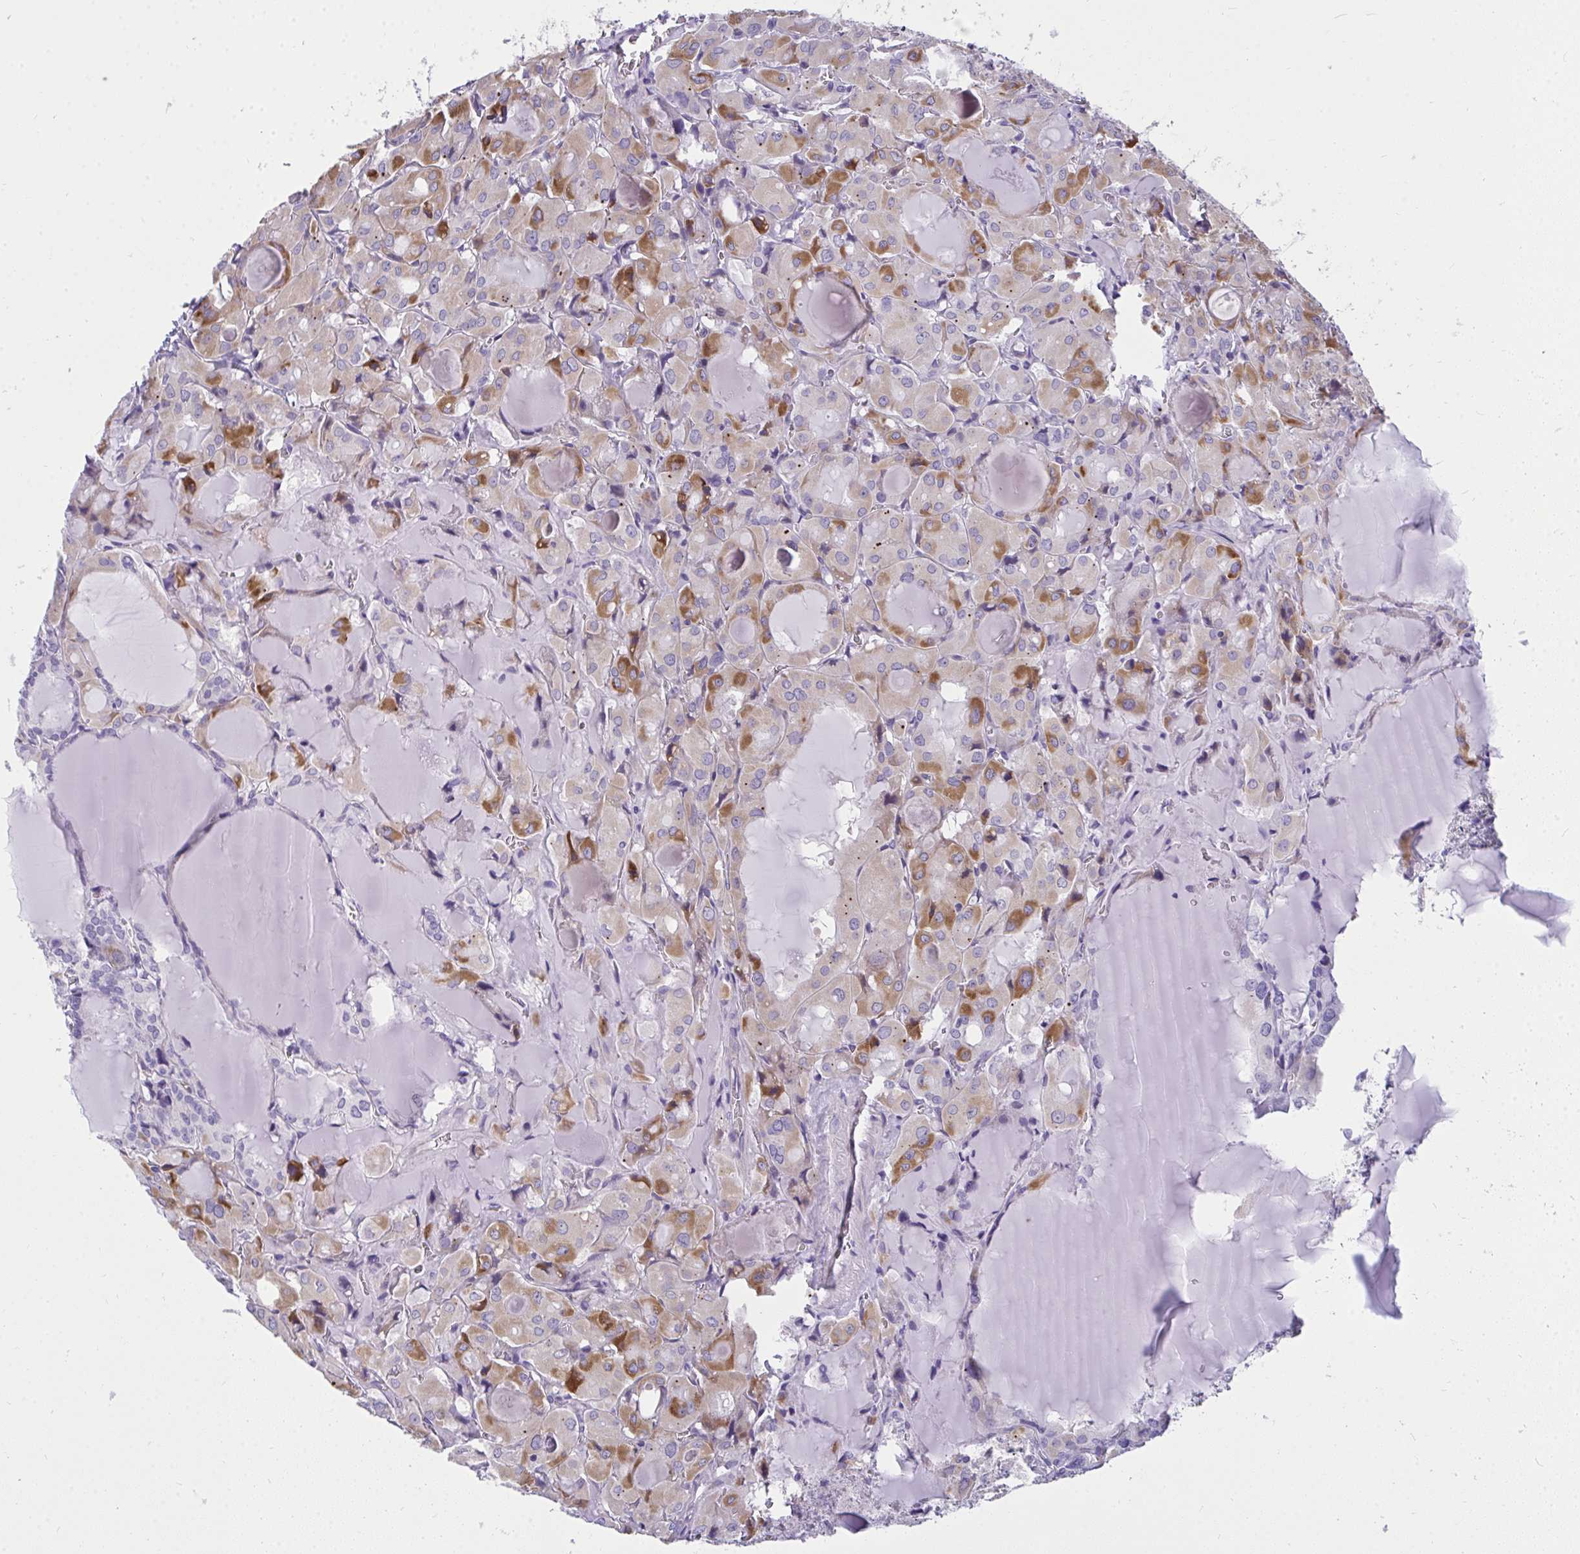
{"staining": {"intensity": "moderate", "quantity": "25%-75%", "location": "cytoplasmic/membranous"}, "tissue": "thyroid cancer", "cell_type": "Tumor cells", "image_type": "cancer", "snomed": [{"axis": "morphology", "description": "Papillary adenocarcinoma, NOS"}, {"axis": "topography", "description": "Thyroid gland"}], "caption": "Immunohistochemistry staining of papillary adenocarcinoma (thyroid), which shows medium levels of moderate cytoplasmic/membranous staining in about 25%-75% of tumor cells indicating moderate cytoplasmic/membranous protein expression. The staining was performed using DAB (brown) for protein detection and nuclei were counterstained in hematoxylin (blue).", "gene": "TSBP1", "patient": {"sex": "male", "age": 87}}